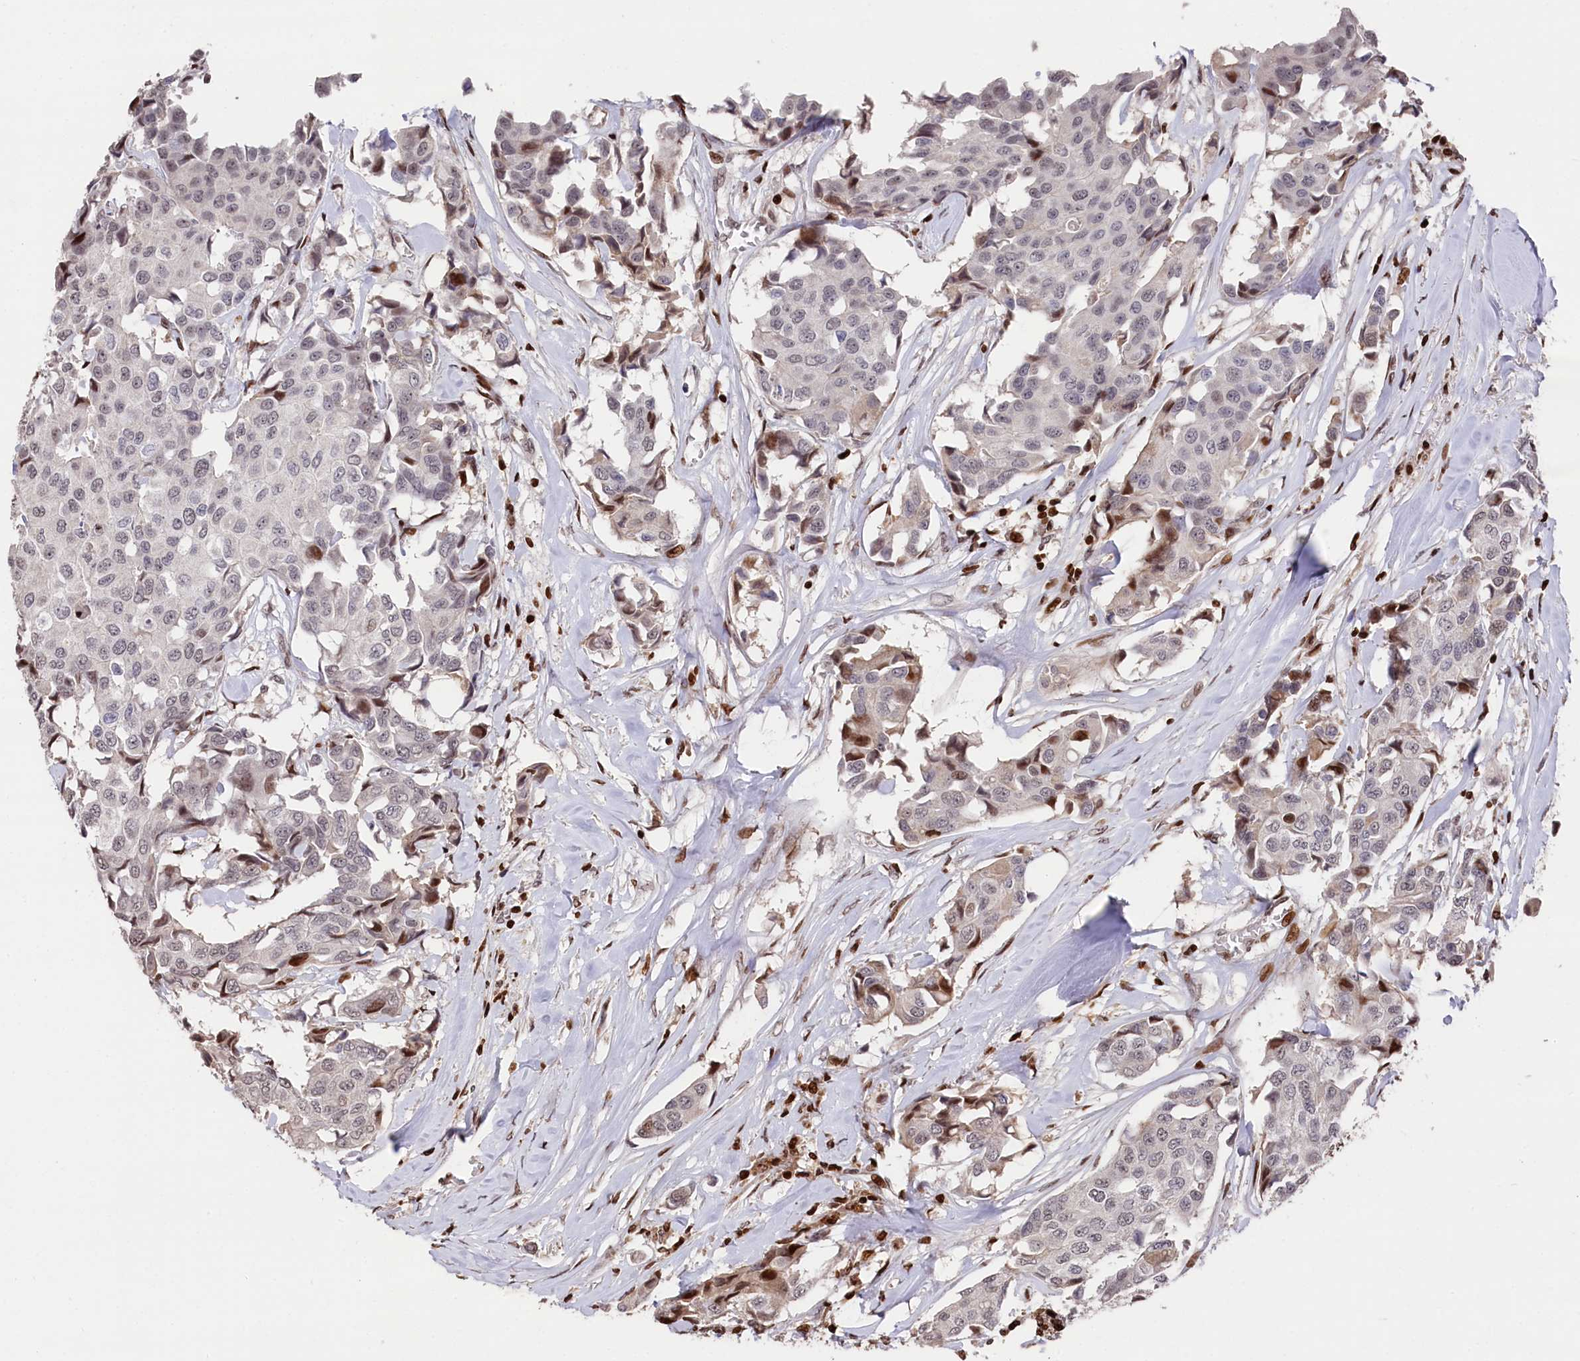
{"staining": {"intensity": "moderate", "quantity": "<25%", "location": "nuclear"}, "tissue": "breast cancer", "cell_type": "Tumor cells", "image_type": "cancer", "snomed": [{"axis": "morphology", "description": "Duct carcinoma"}, {"axis": "topography", "description": "Breast"}], "caption": "Brown immunohistochemical staining in human infiltrating ductal carcinoma (breast) reveals moderate nuclear staining in approximately <25% of tumor cells.", "gene": "MCF2L2", "patient": {"sex": "female", "age": 80}}